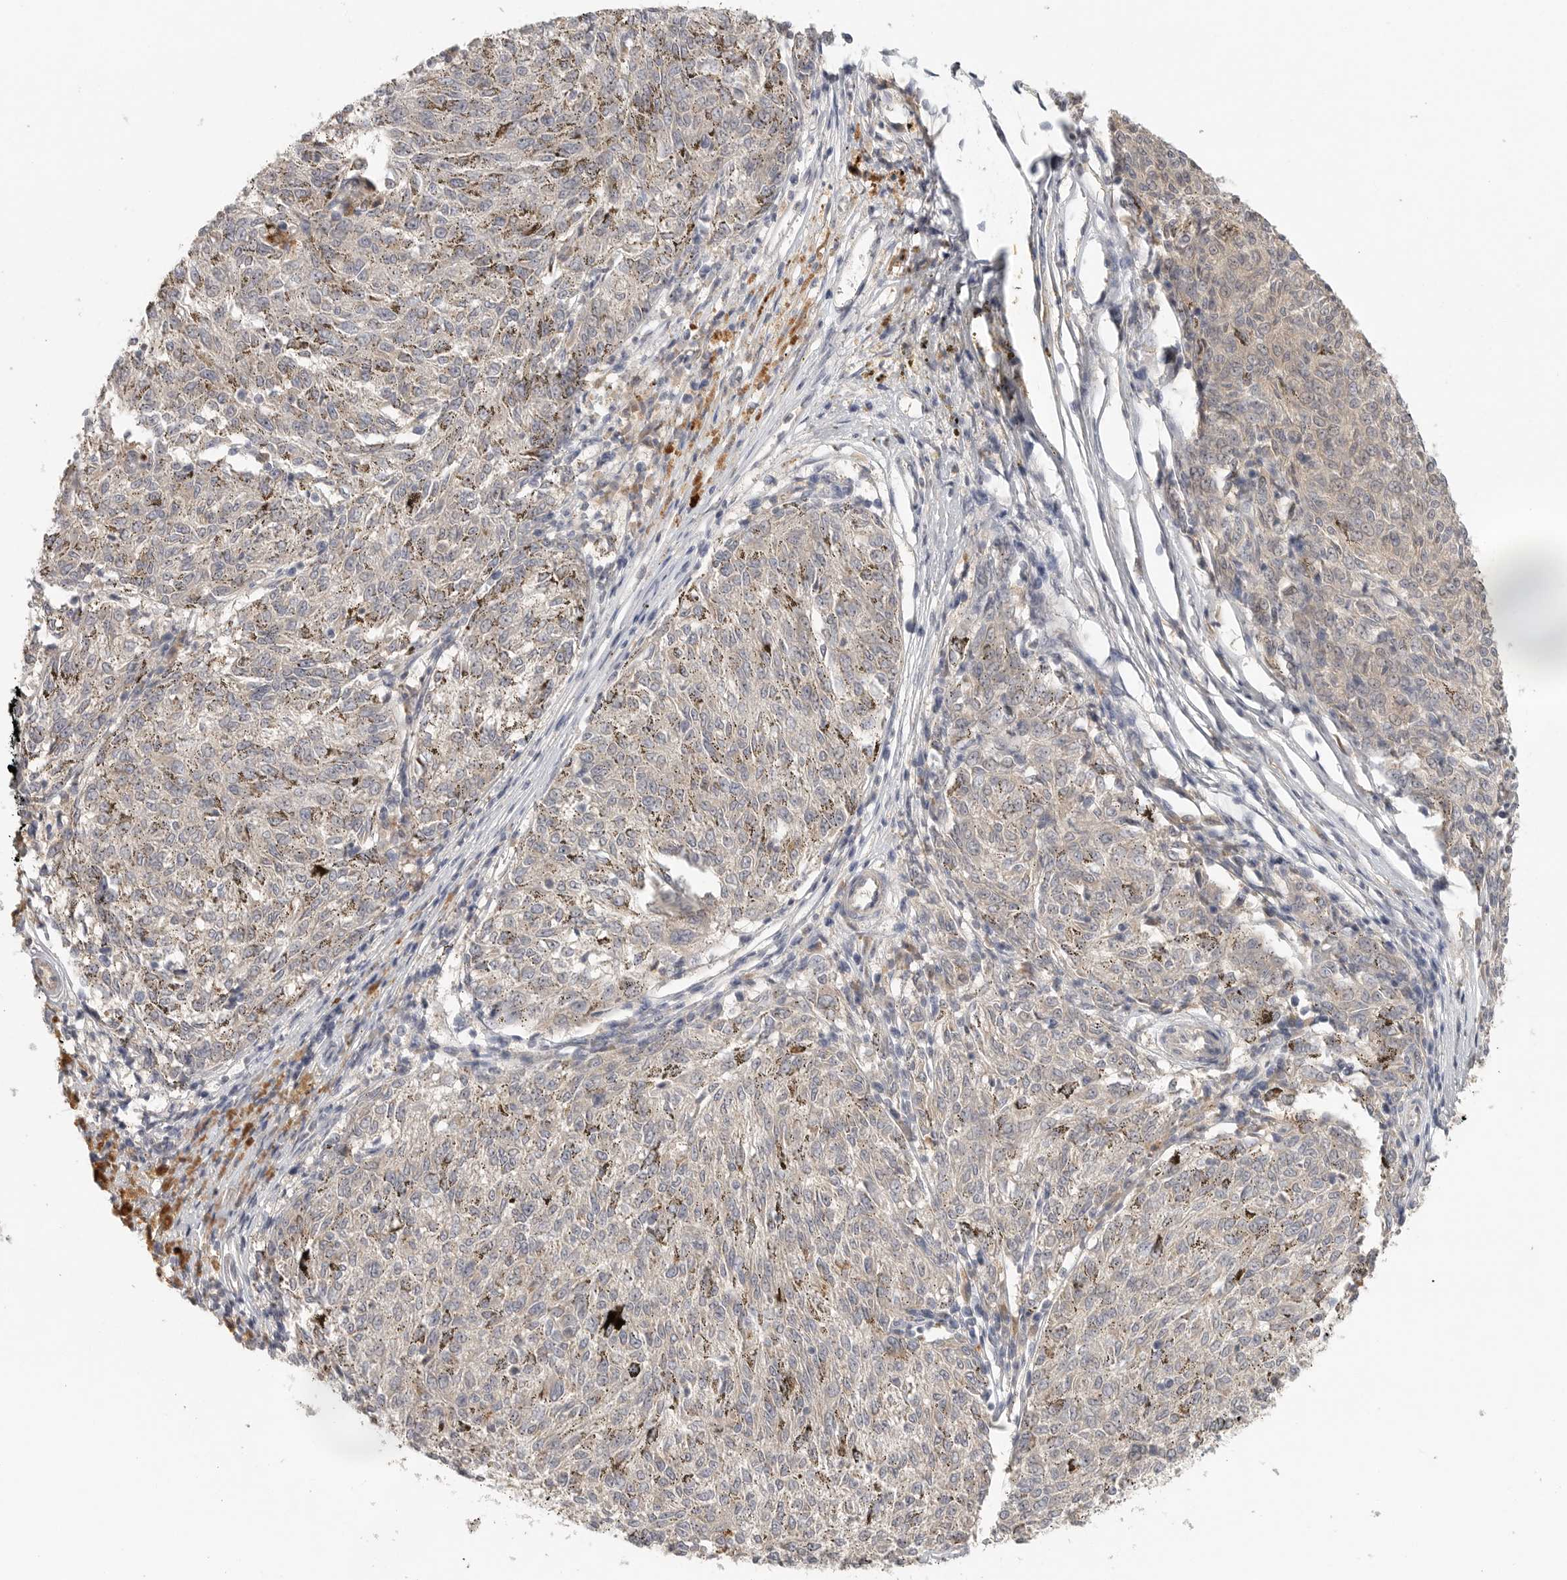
{"staining": {"intensity": "negative", "quantity": "none", "location": "none"}, "tissue": "melanoma", "cell_type": "Tumor cells", "image_type": "cancer", "snomed": [{"axis": "morphology", "description": "Malignant melanoma, NOS"}, {"axis": "topography", "description": "Skin"}], "caption": "The IHC image has no significant expression in tumor cells of malignant melanoma tissue.", "gene": "HDAC6", "patient": {"sex": "female", "age": 72}}